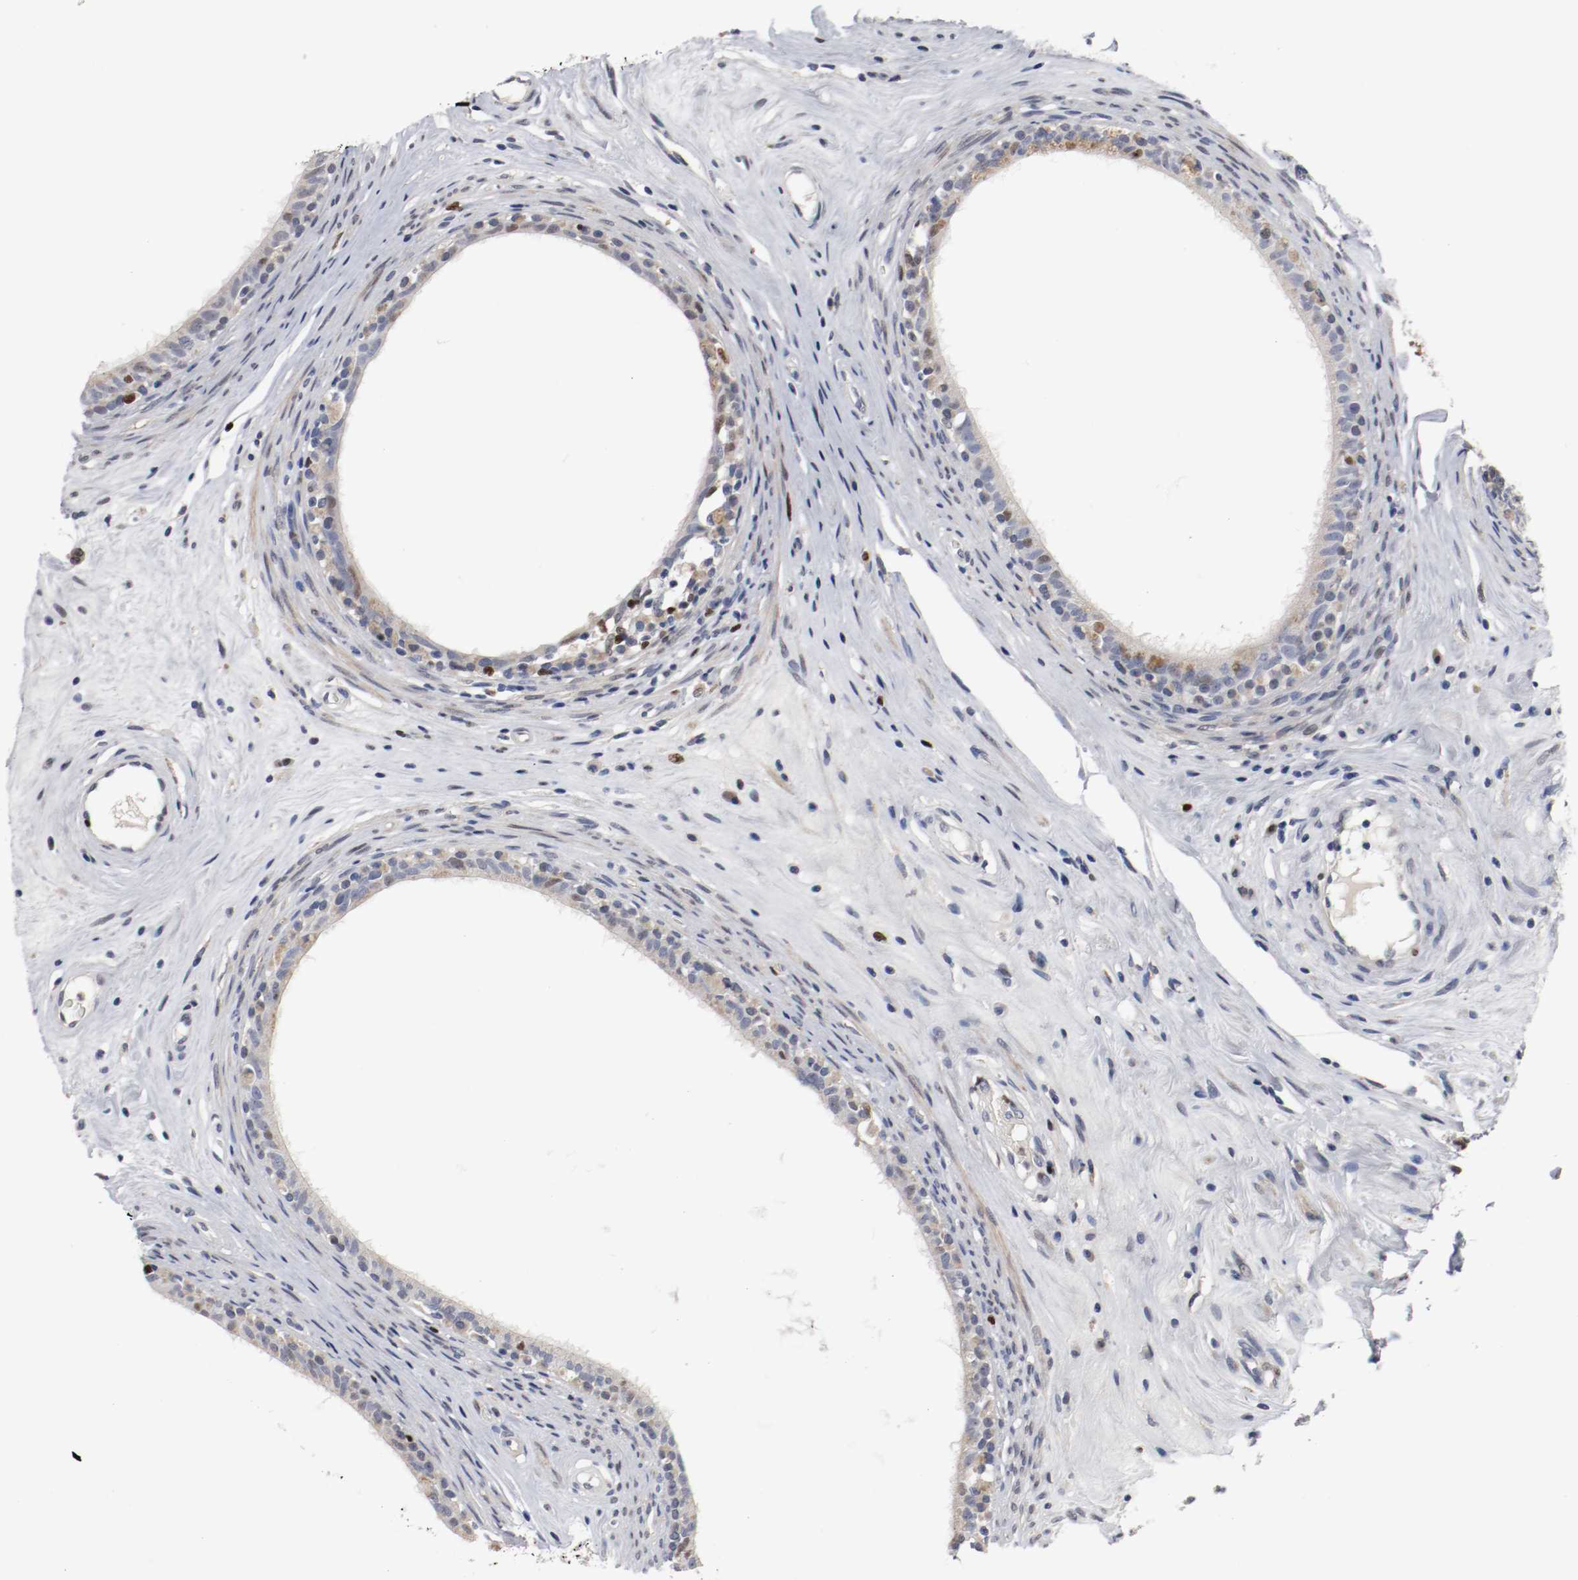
{"staining": {"intensity": "weak", "quantity": "<25%", "location": "nuclear"}, "tissue": "epididymis", "cell_type": "Glandular cells", "image_type": "normal", "snomed": [{"axis": "morphology", "description": "Normal tissue, NOS"}, {"axis": "morphology", "description": "Inflammation, NOS"}, {"axis": "topography", "description": "Epididymis"}], "caption": "Immunohistochemistry (IHC) micrograph of unremarkable epididymis stained for a protein (brown), which shows no expression in glandular cells.", "gene": "MCM6", "patient": {"sex": "male", "age": 84}}